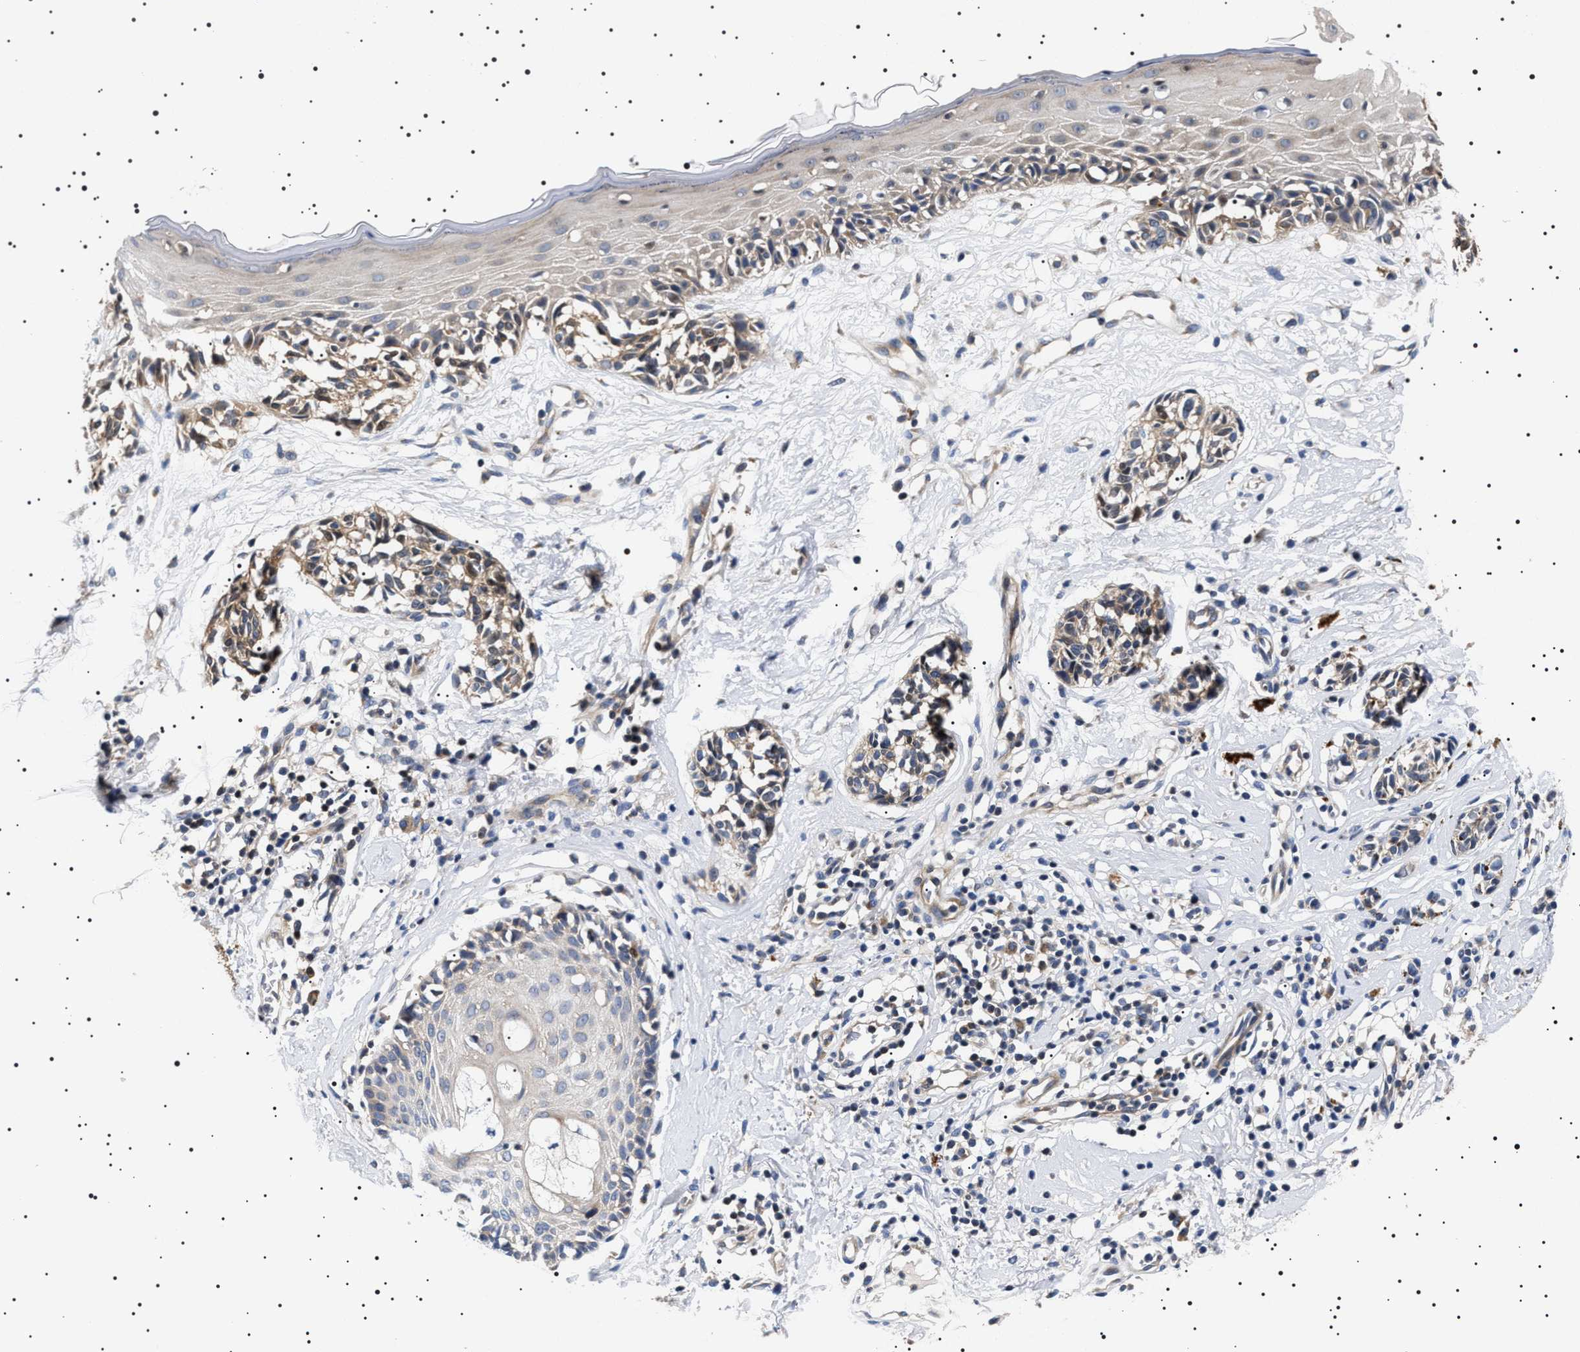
{"staining": {"intensity": "weak", "quantity": ">75%", "location": "cytoplasmic/membranous"}, "tissue": "melanoma", "cell_type": "Tumor cells", "image_type": "cancer", "snomed": [{"axis": "morphology", "description": "Malignant melanoma, NOS"}, {"axis": "topography", "description": "Skin"}], "caption": "The photomicrograph demonstrates a brown stain indicating the presence of a protein in the cytoplasmic/membranous of tumor cells in malignant melanoma.", "gene": "SLC4A7", "patient": {"sex": "male", "age": 64}}